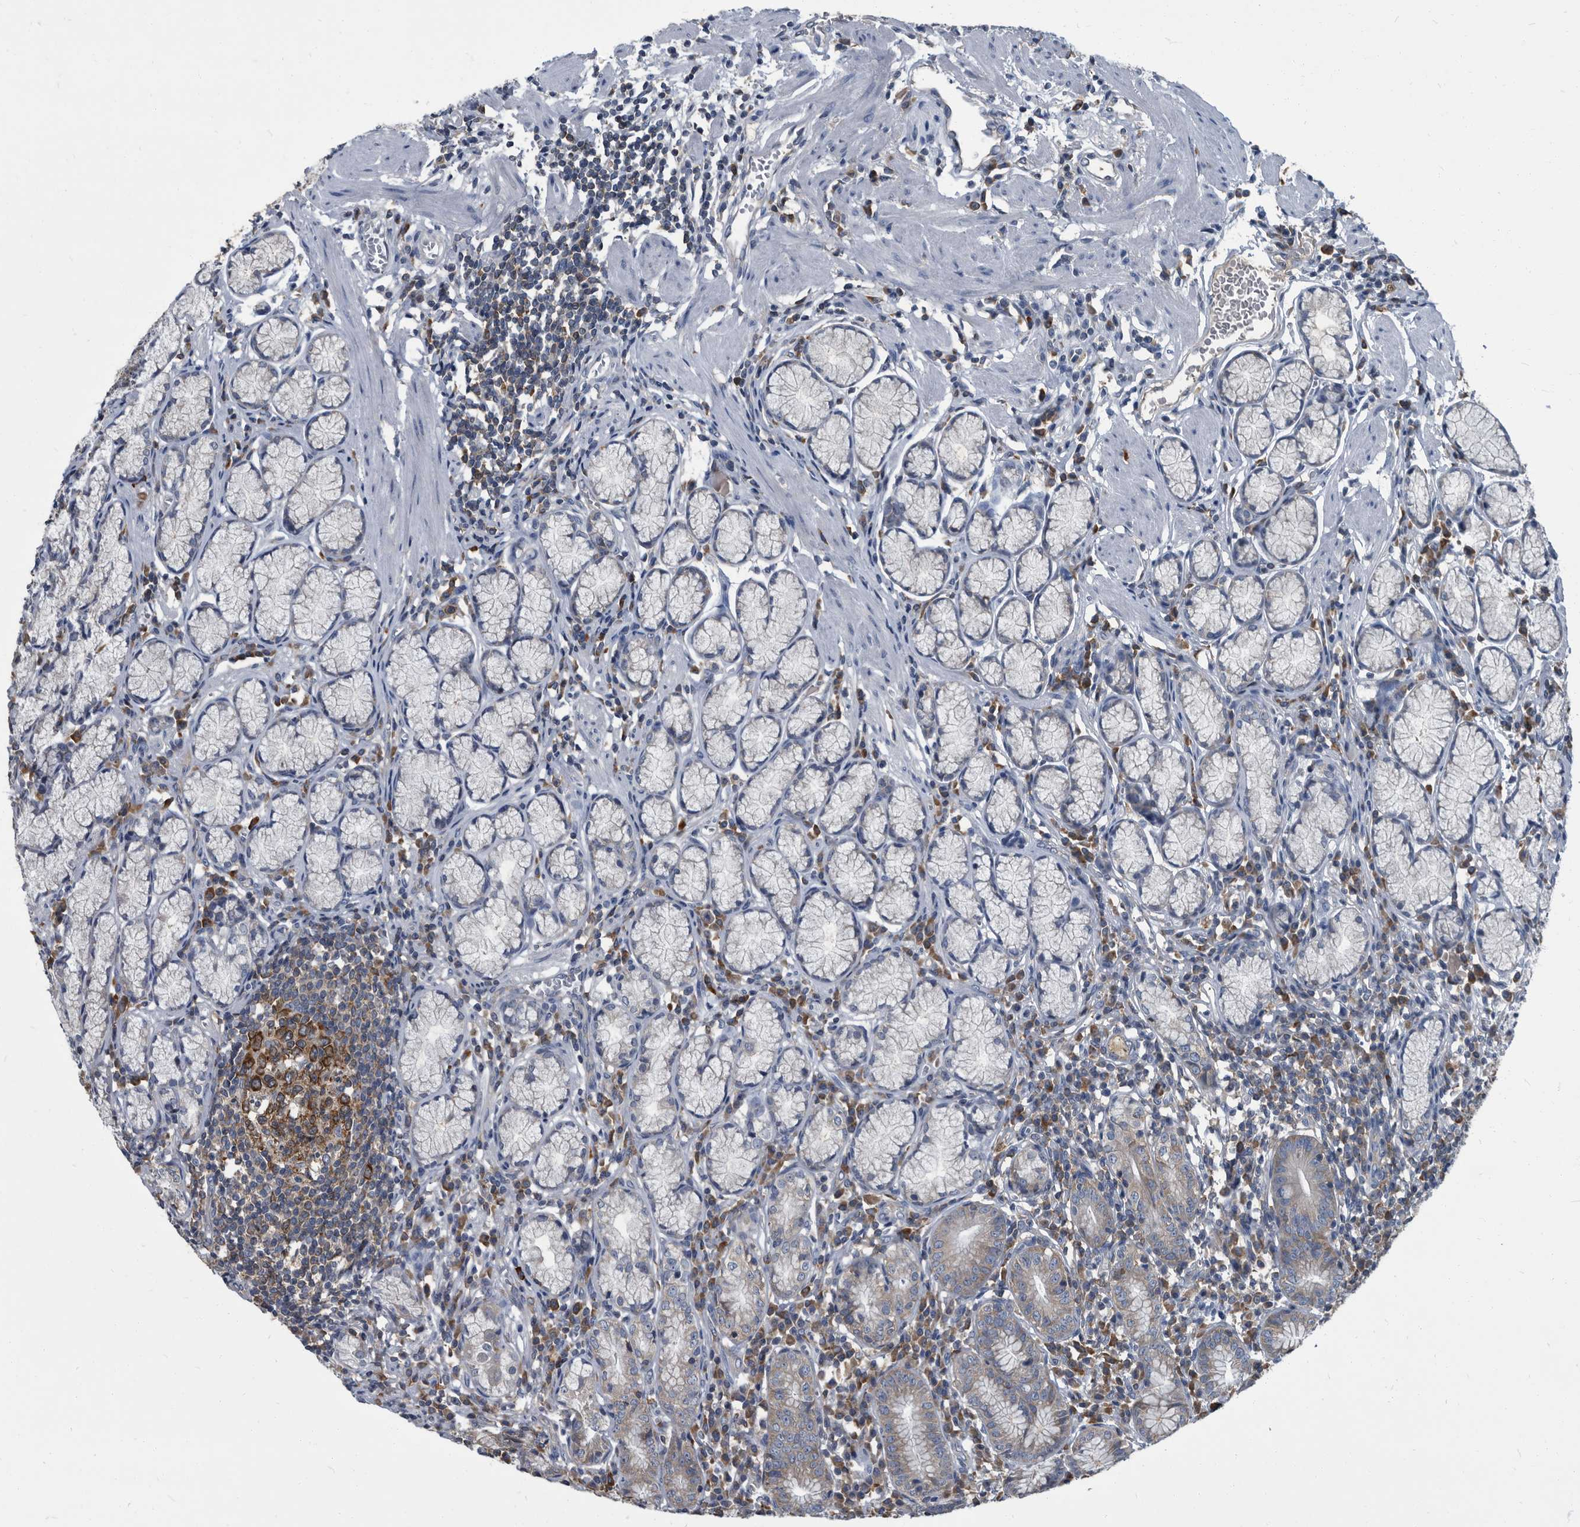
{"staining": {"intensity": "weak", "quantity": "25%-75%", "location": "cytoplasmic/membranous"}, "tissue": "stomach", "cell_type": "Glandular cells", "image_type": "normal", "snomed": [{"axis": "morphology", "description": "Normal tissue, NOS"}, {"axis": "topography", "description": "Stomach"}], "caption": "Immunohistochemistry micrograph of unremarkable stomach stained for a protein (brown), which shows low levels of weak cytoplasmic/membranous expression in about 25%-75% of glandular cells.", "gene": "CDV3", "patient": {"sex": "male", "age": 55}}